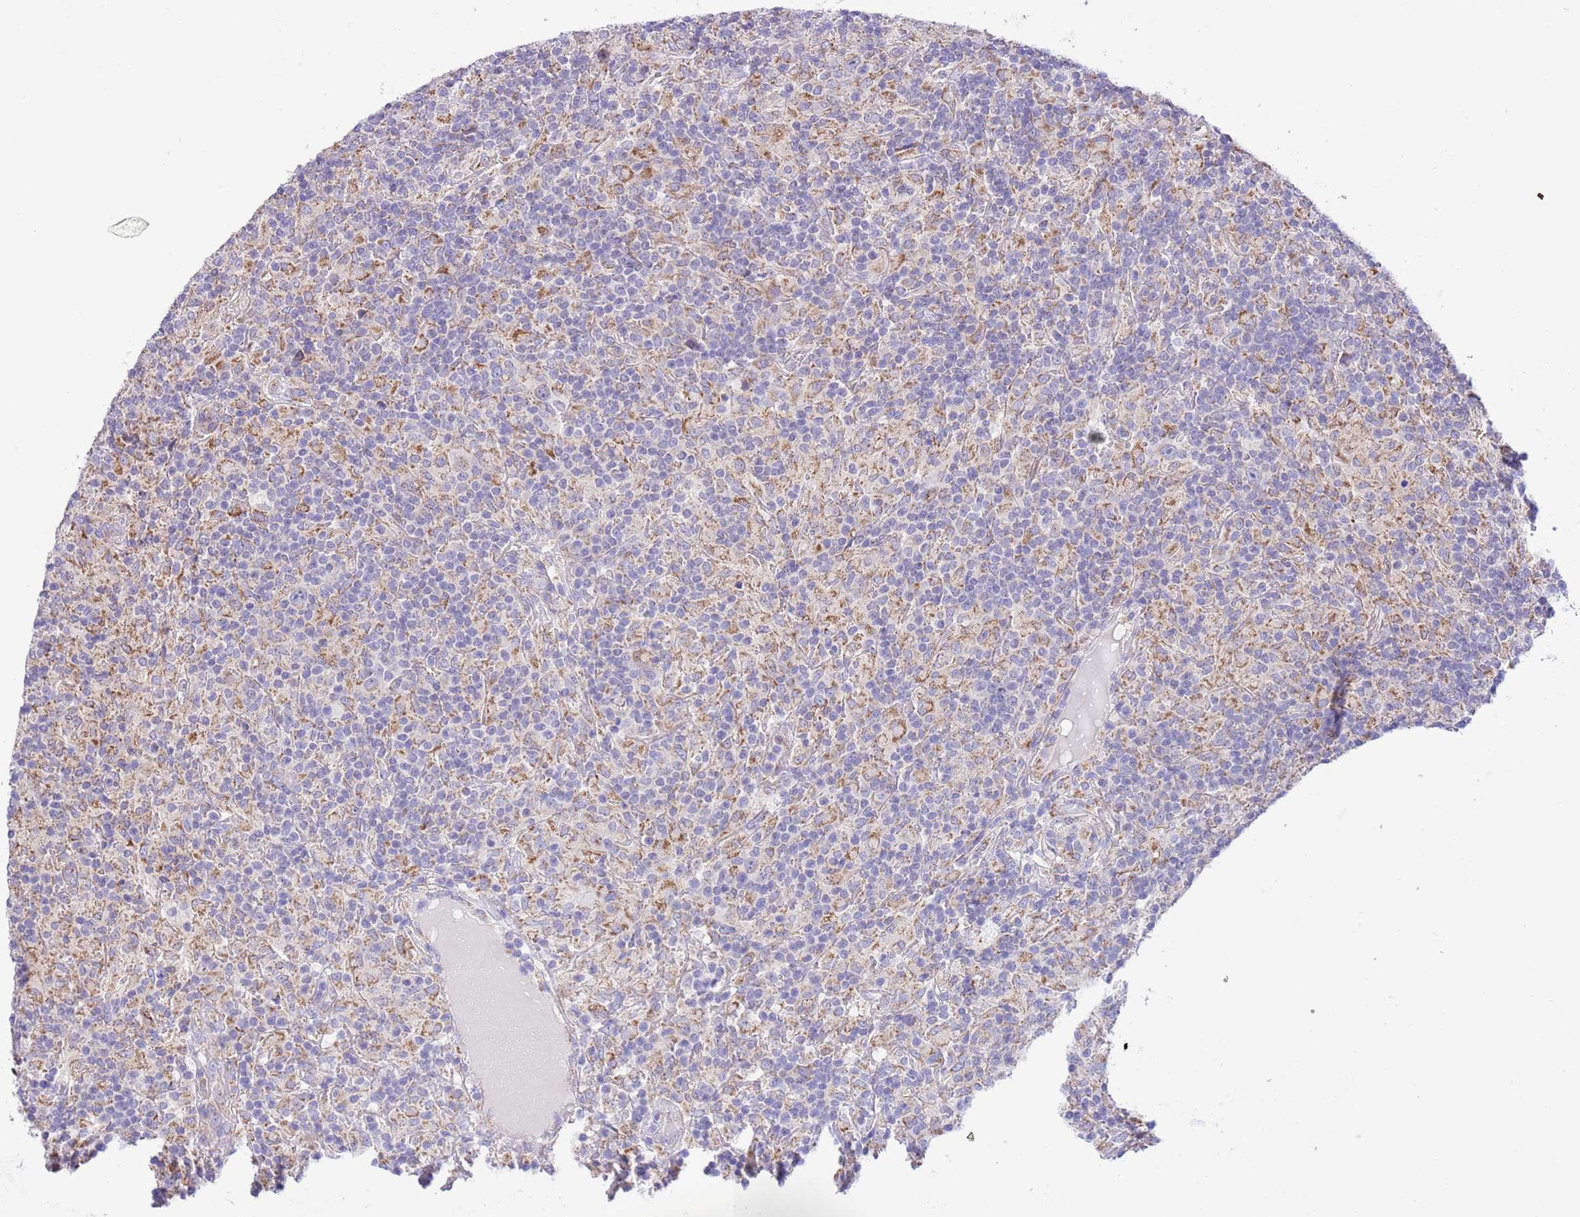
{"staining": {"intensity": "moderate", "quantity": "<25%", "location": "cytoplasmic/membranous"}, "tissue": "lymphoma", "cell_type": "Tumor cells", "image_type": "cancer", "snomed": [{"axis": "morphology", "description": "Hodgkin's disease, NOS"}, {"axis": "topography", "description": "Lymph node"}], "caption": "Hodgkin's disease stained with DAB immunohistochemistry (IHC) displays low levels of moderate cytoplasmic/membranous staining in about <25% of tumor cells. (brown staining indicates protein expression, while blue staining denotes nuclei).", "gene": "SS18L2", "patient": {"sex": "male", "age": 70}}